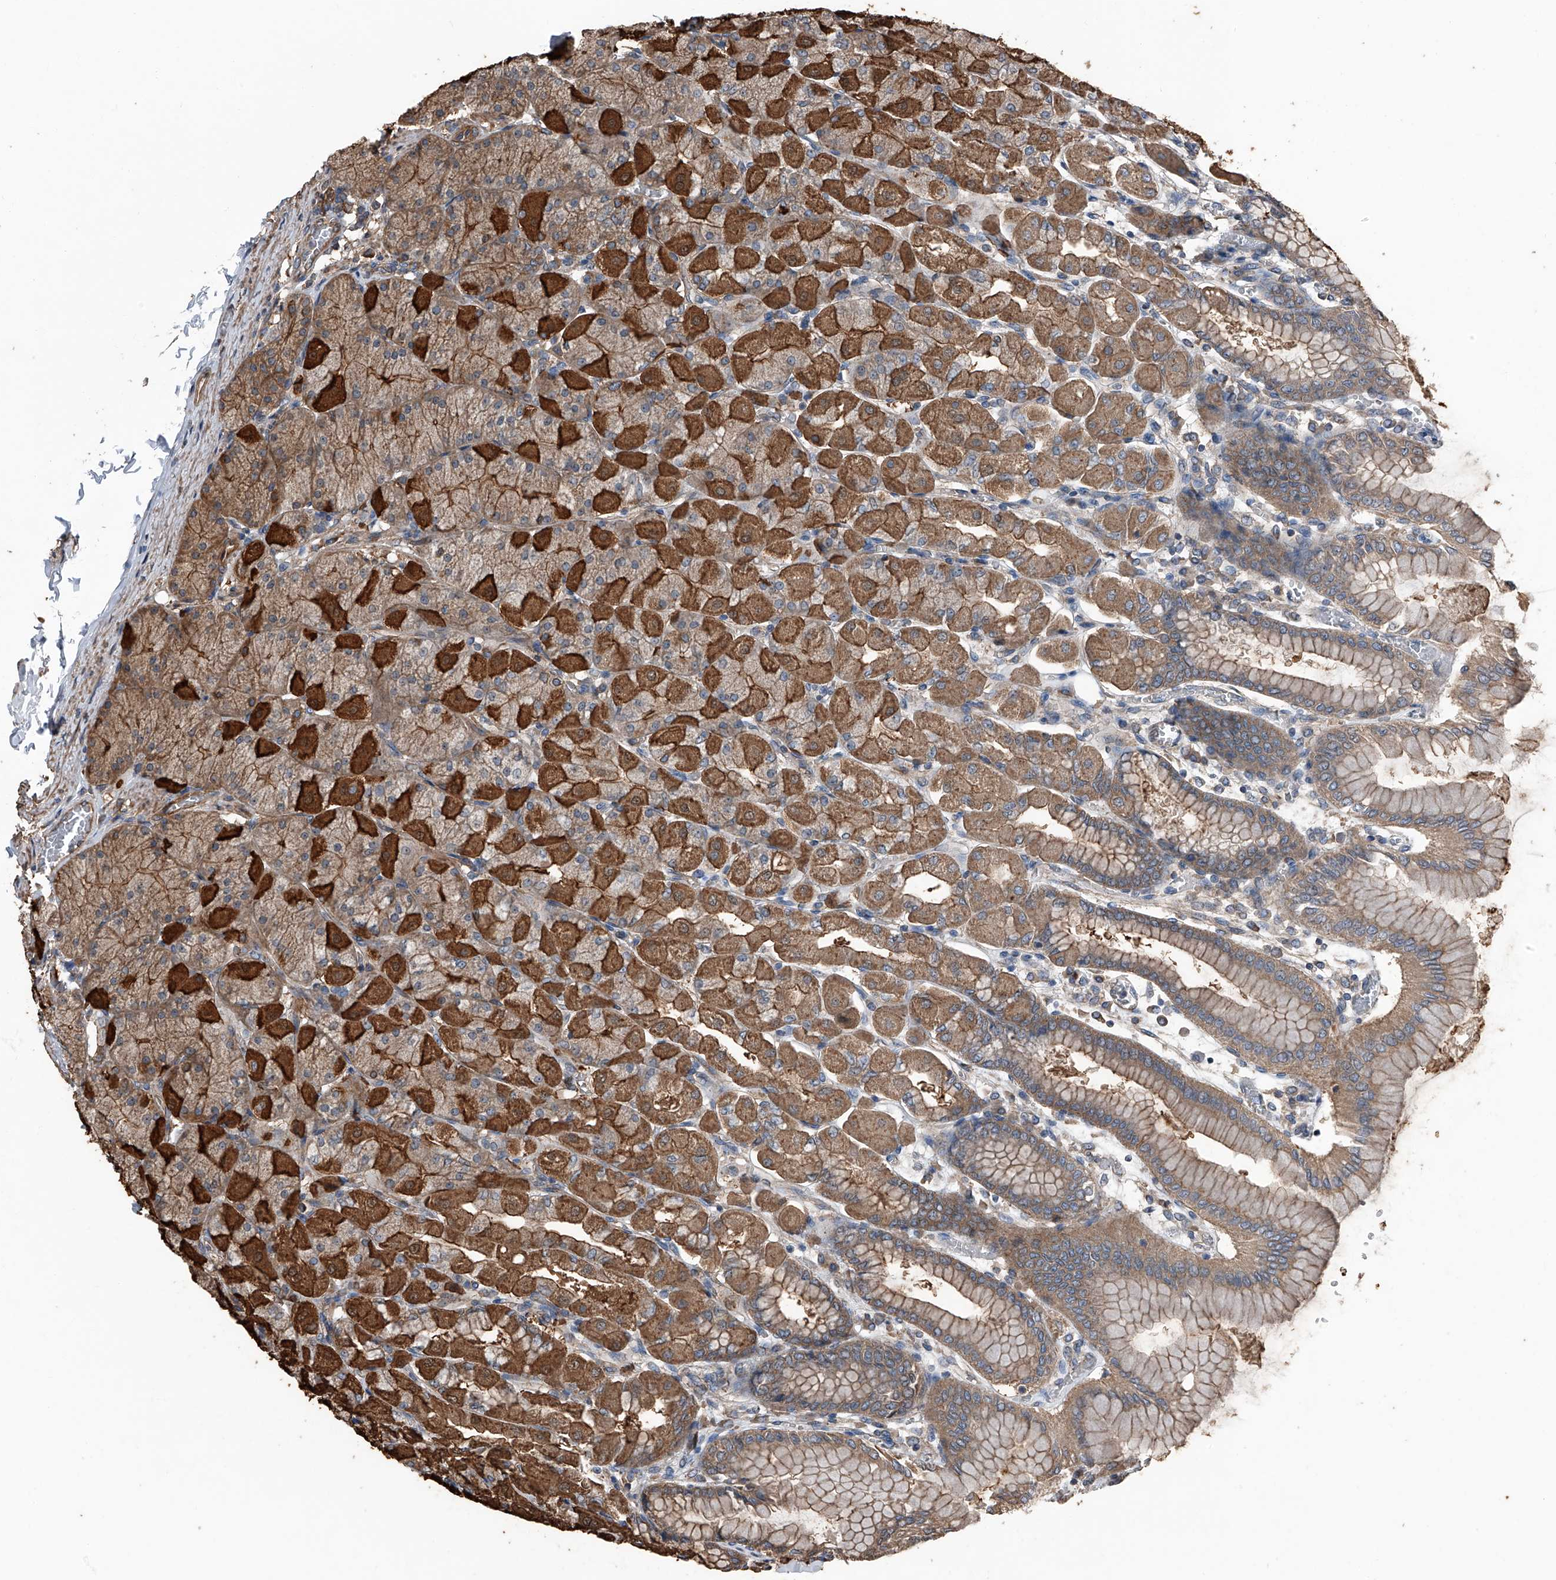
{"staining": {"intensity": "strong", "quantity": "25%-75%", "location": "cytoplasmic/membranous"}, "tissue": "stomach", "cell_type": "Glandular cells", "image_type": "normal", "snomed": [{"axis": "morphology", "description": "Normal tissue, NOS"}, {"axis": "topography", "description": "Stomach, upper"}], "caption": "Stomach stained with DAB immunohistochemistry (IHC) exhibits high levels of strong cytoplasmic/membranous positivity in approximately 25%-75% of glandular cells. (DAB (3,3'-diaminobenzidine) IHC with brightfield microscopy, high magnification).", "gene": "KCNJ2", "patient": {"sex": "female", "age": 56}}